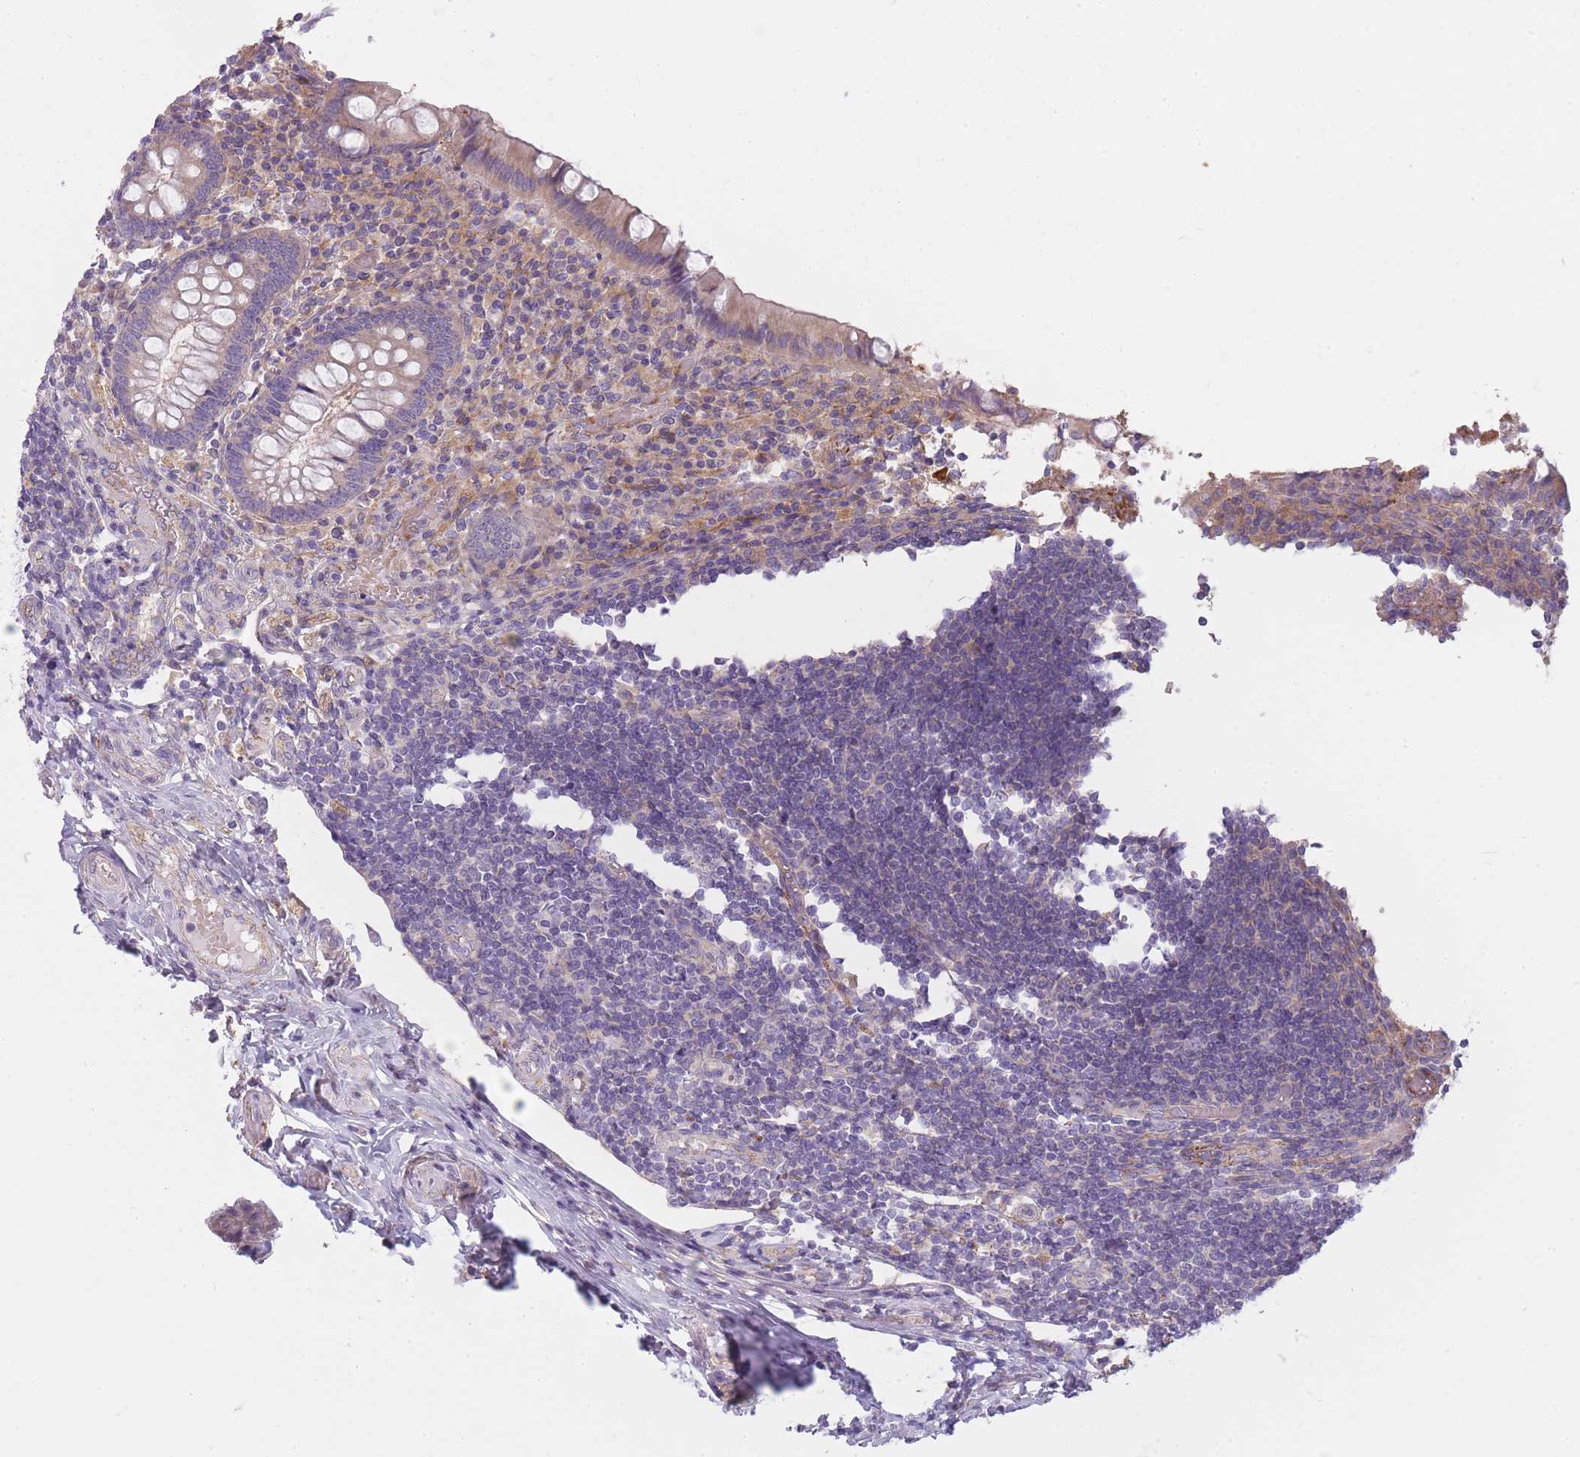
{"staining": {"intensity": "weak", "quantity": "<25%", "location": "cytoplasmic/membranous"}, "tissue": "appendix", "cell_type": "Glandular cells", "image_type": "normal", "snomed": [{"axis": "morphology", "description": "Normal tissue, NOS"}, {"axis": "topography", "description": "Appendix"}], "caption": "Appendix stained for a protein using IHC exhibits no positivity glandular cells.", "gene": "AP3M1", "patient": {"sex": "female", "age": 17}}